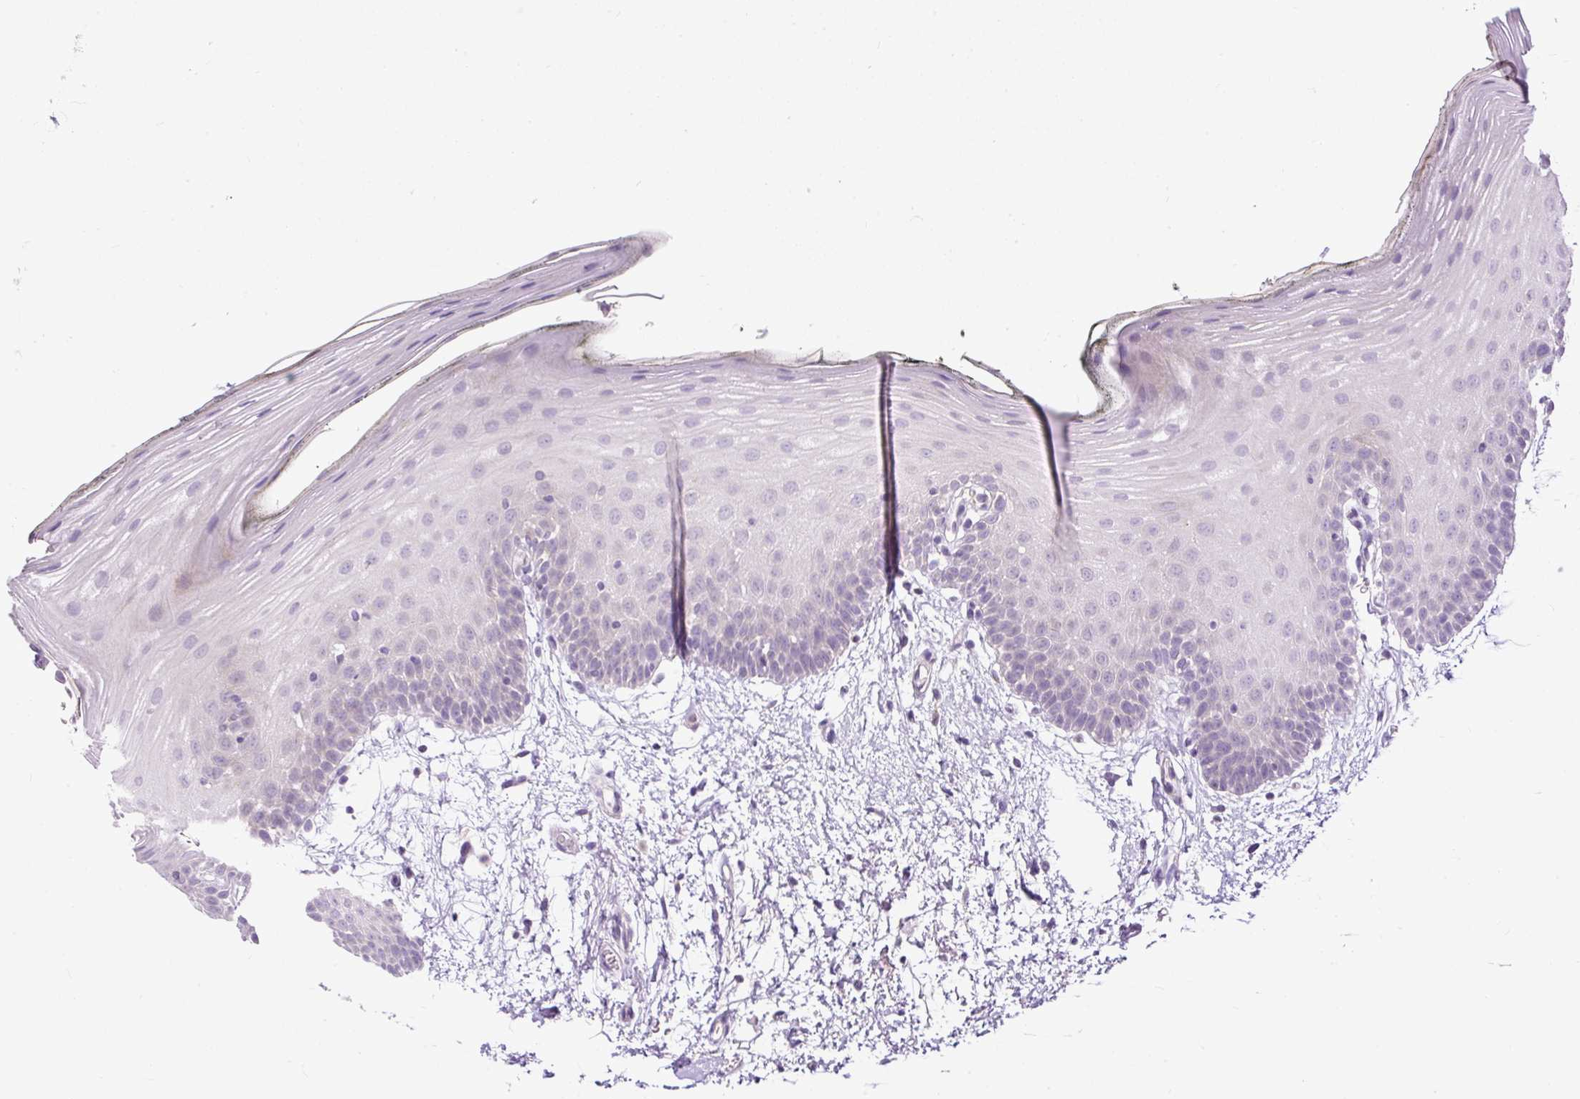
{"staining": {"intensity": "negative", "quantity": "none", "location": "none"}, "tissue": "oral mucosa", "cell_type": "Squamous epithelial cells", "image_type": "normal", "snomed": [{"axis": "morphology", "description": "Normal tissue, NOS"}, {"axis": "morphology", "description": "Squamous cell carcinoma, NOS"}, {"axis": "topography", "description": "Oral tissue"}, {"axis": "topography", "description": "Head-Neck"}], "caption": "This is a image of immunohistochemistry staining of benign oral mucosa, which shows no expression in squamous epithelial cells. (Brightfield microscopy of DAB IHC at high magnification).", "gene": "FMC1", "patient": {"sex": "female", "age": 81}}